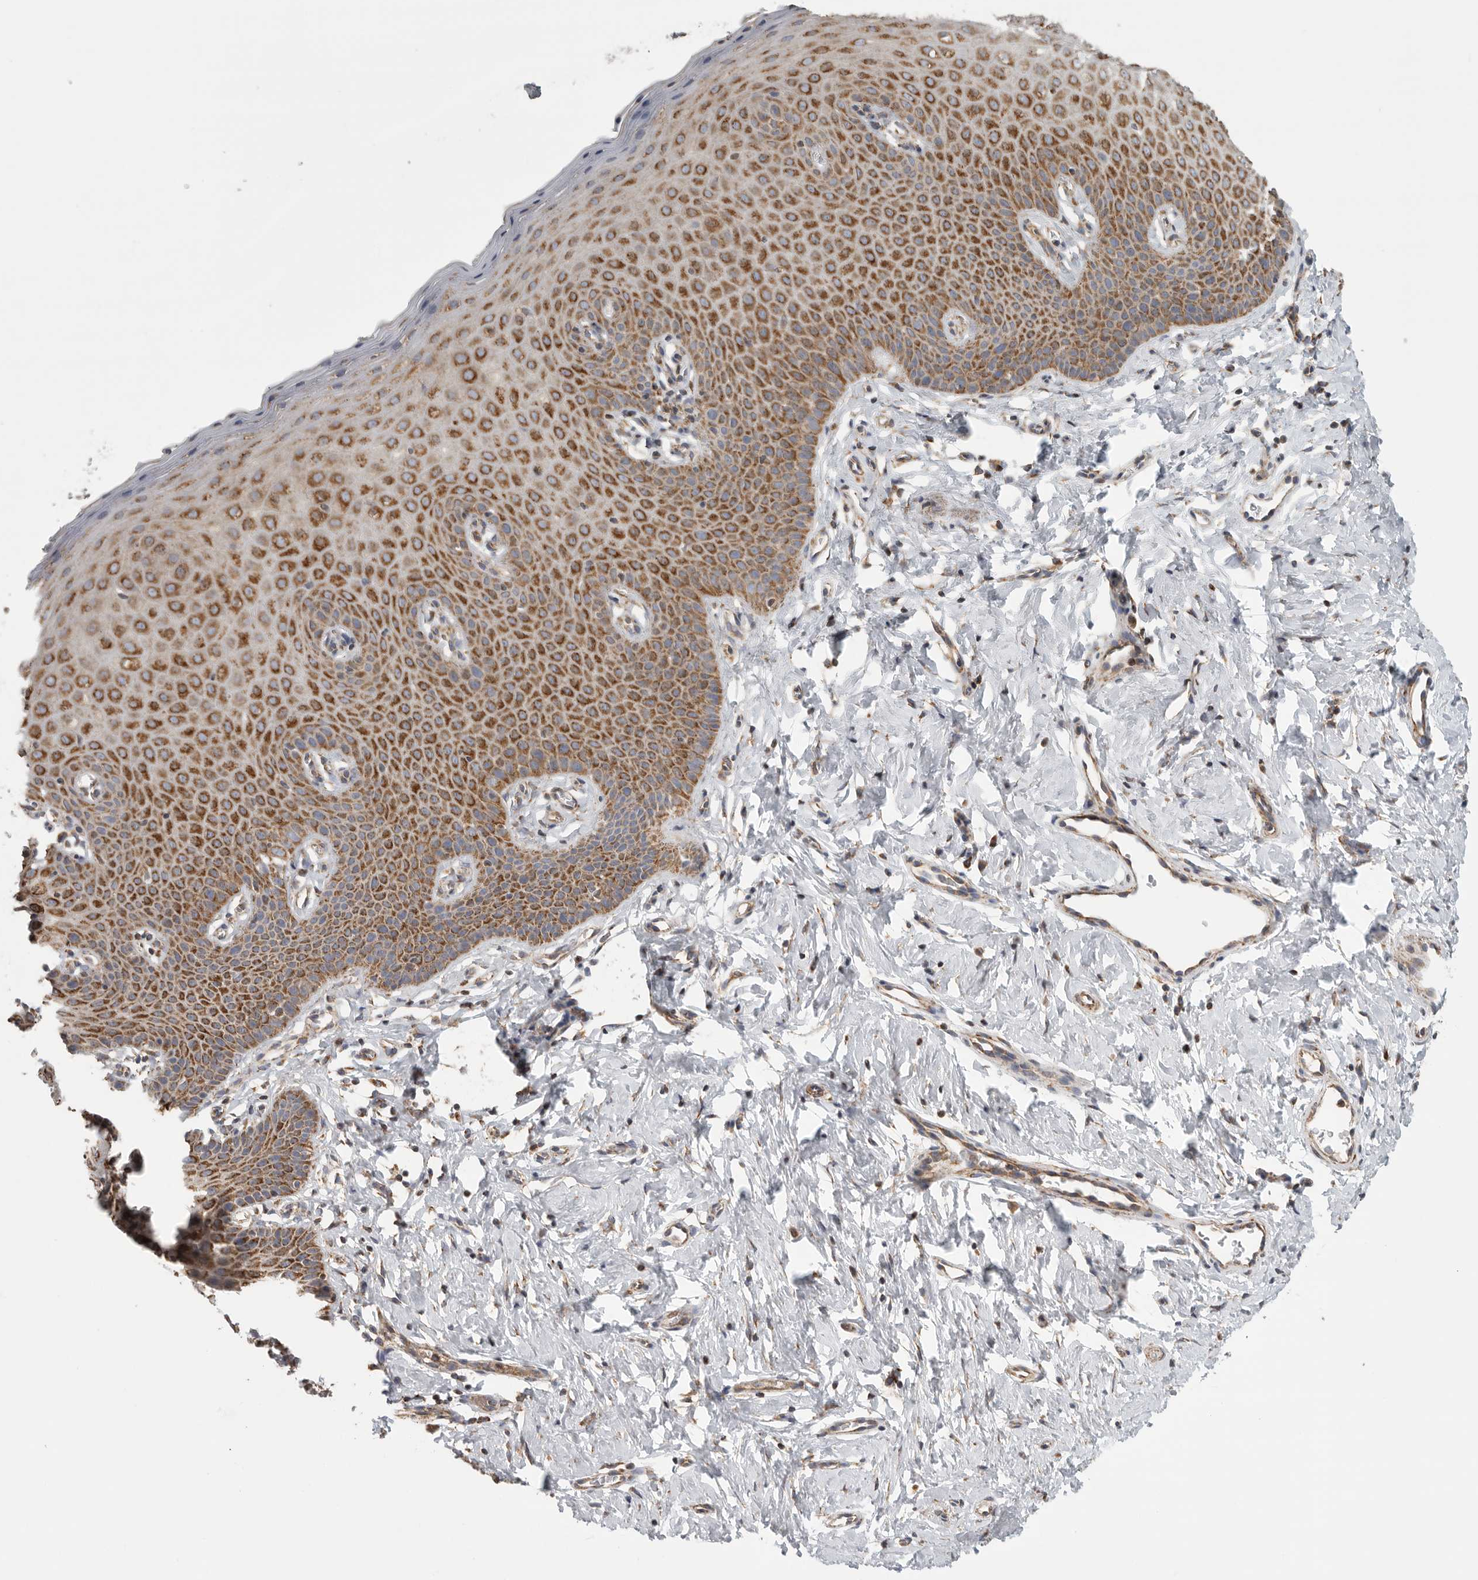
{"staining": {"intensity": "moderate", "quantity": ">75%", "location": "cytoplasmic/membranous"}, "tissue": "cervix", "cell_type": "Glandular cells", "image_type": "normal", "snomed": [{"axis": "morphology", "description": "Normal tissue, NOS"}, {"axis": "topography", "description": "Cervix"}], "caption": "The image displays staining of normal cervix, revealing moderate cytoplasmic/membranous protein expression (brown color) within glandular cells.", "gene": "FKBP8", "patient": {"sex": "female", "age": 36}}